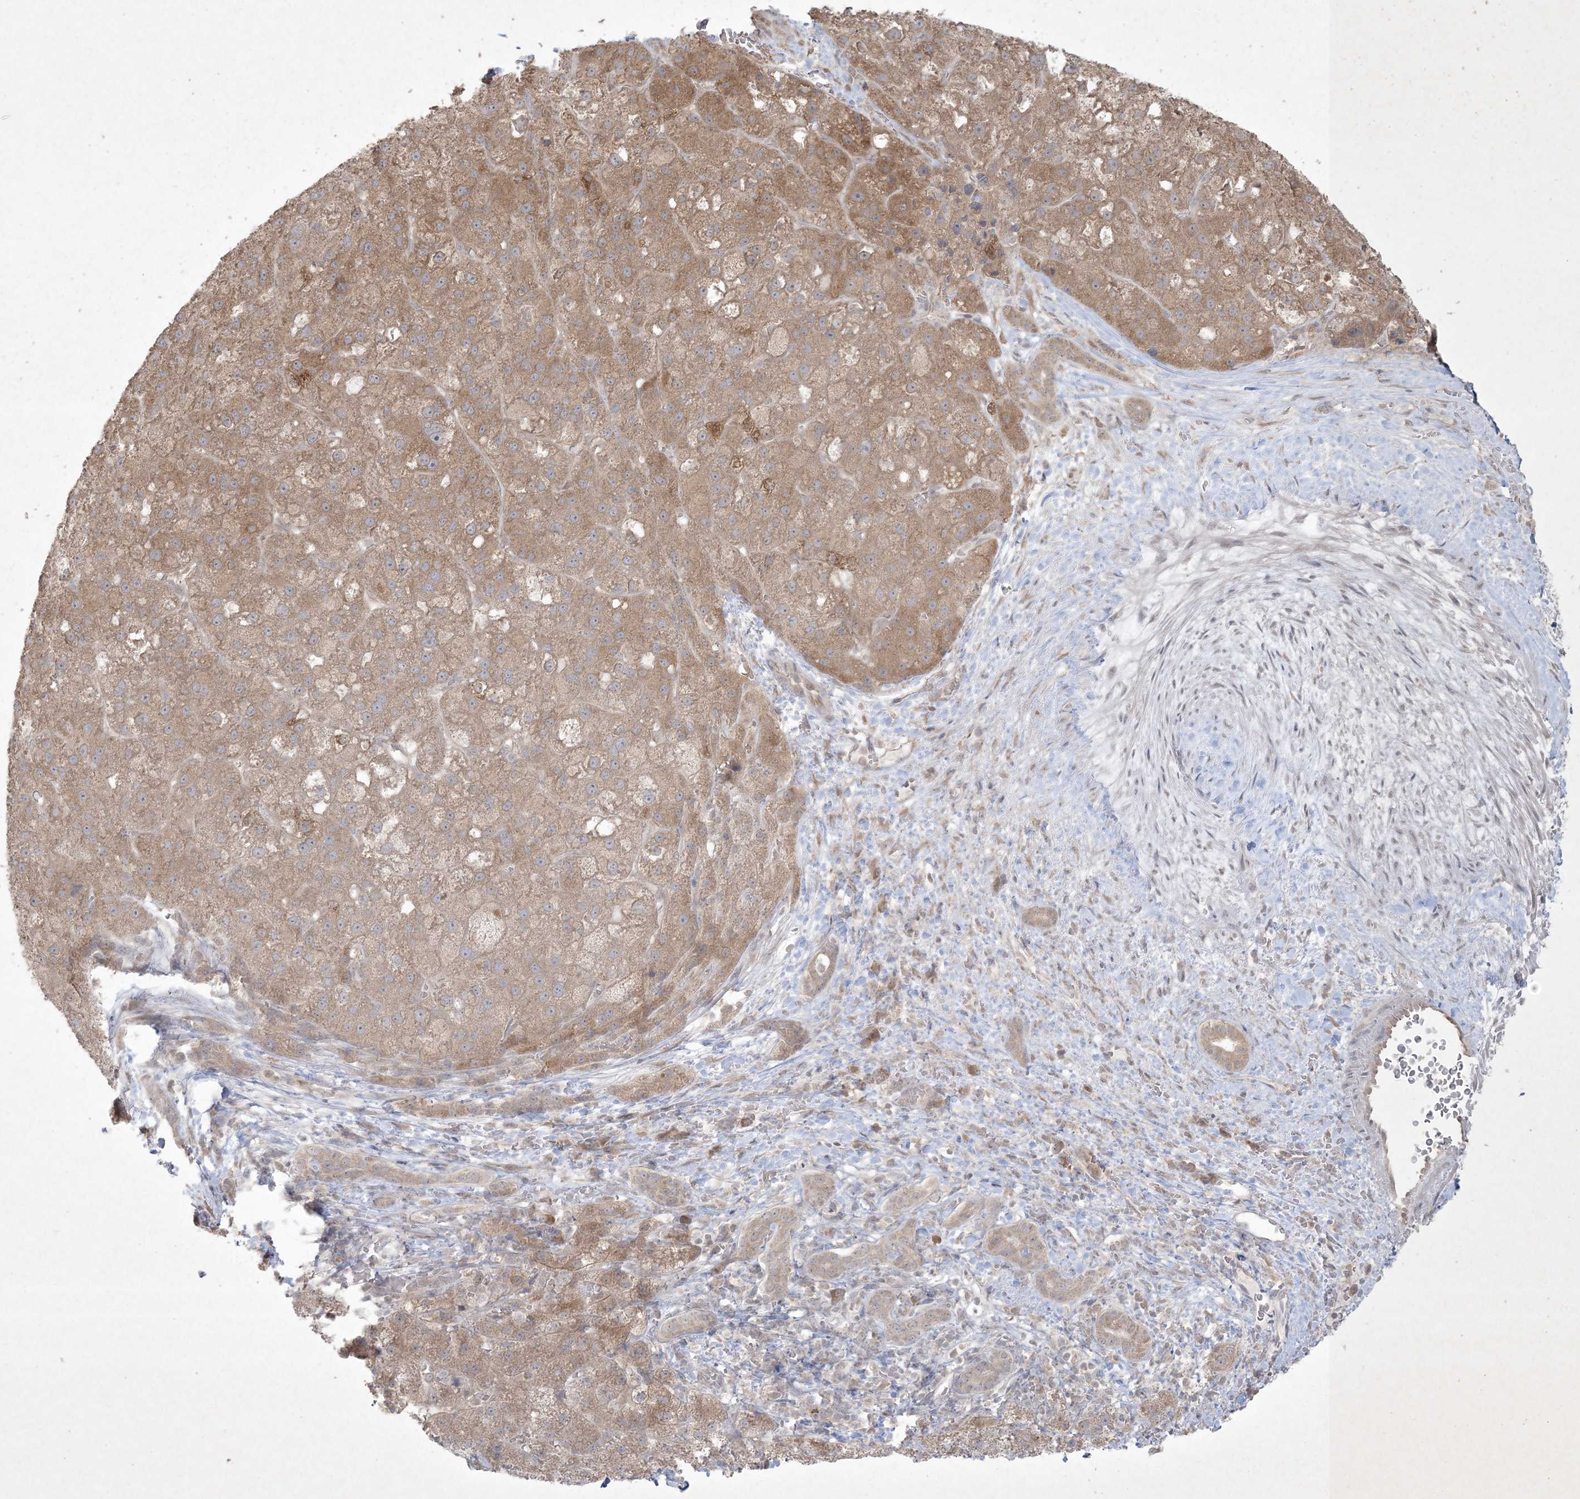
{"staining": {"intensity": "moderate", "quantity": ">75%", "location": "cytoplasmic/membranous"}, "tissue": "liver cancer", "cell_type": "Tumor cells", "image_type": "cancer", "snomed": [{"axis": "morphology", "description": "Carcinoma, Hepatocellular, NOS"}, {"axis": "topography", "description": "Liver"}], "caption": "Immunohistochemical staining of liver cancer (hepatocellular carcinoma) reveals moderate cytoplasmic/membranous protein staining in about >75% of tumor cells.", "gene": "NRBP2", "patient": {"sex": "male", "age": 57}}